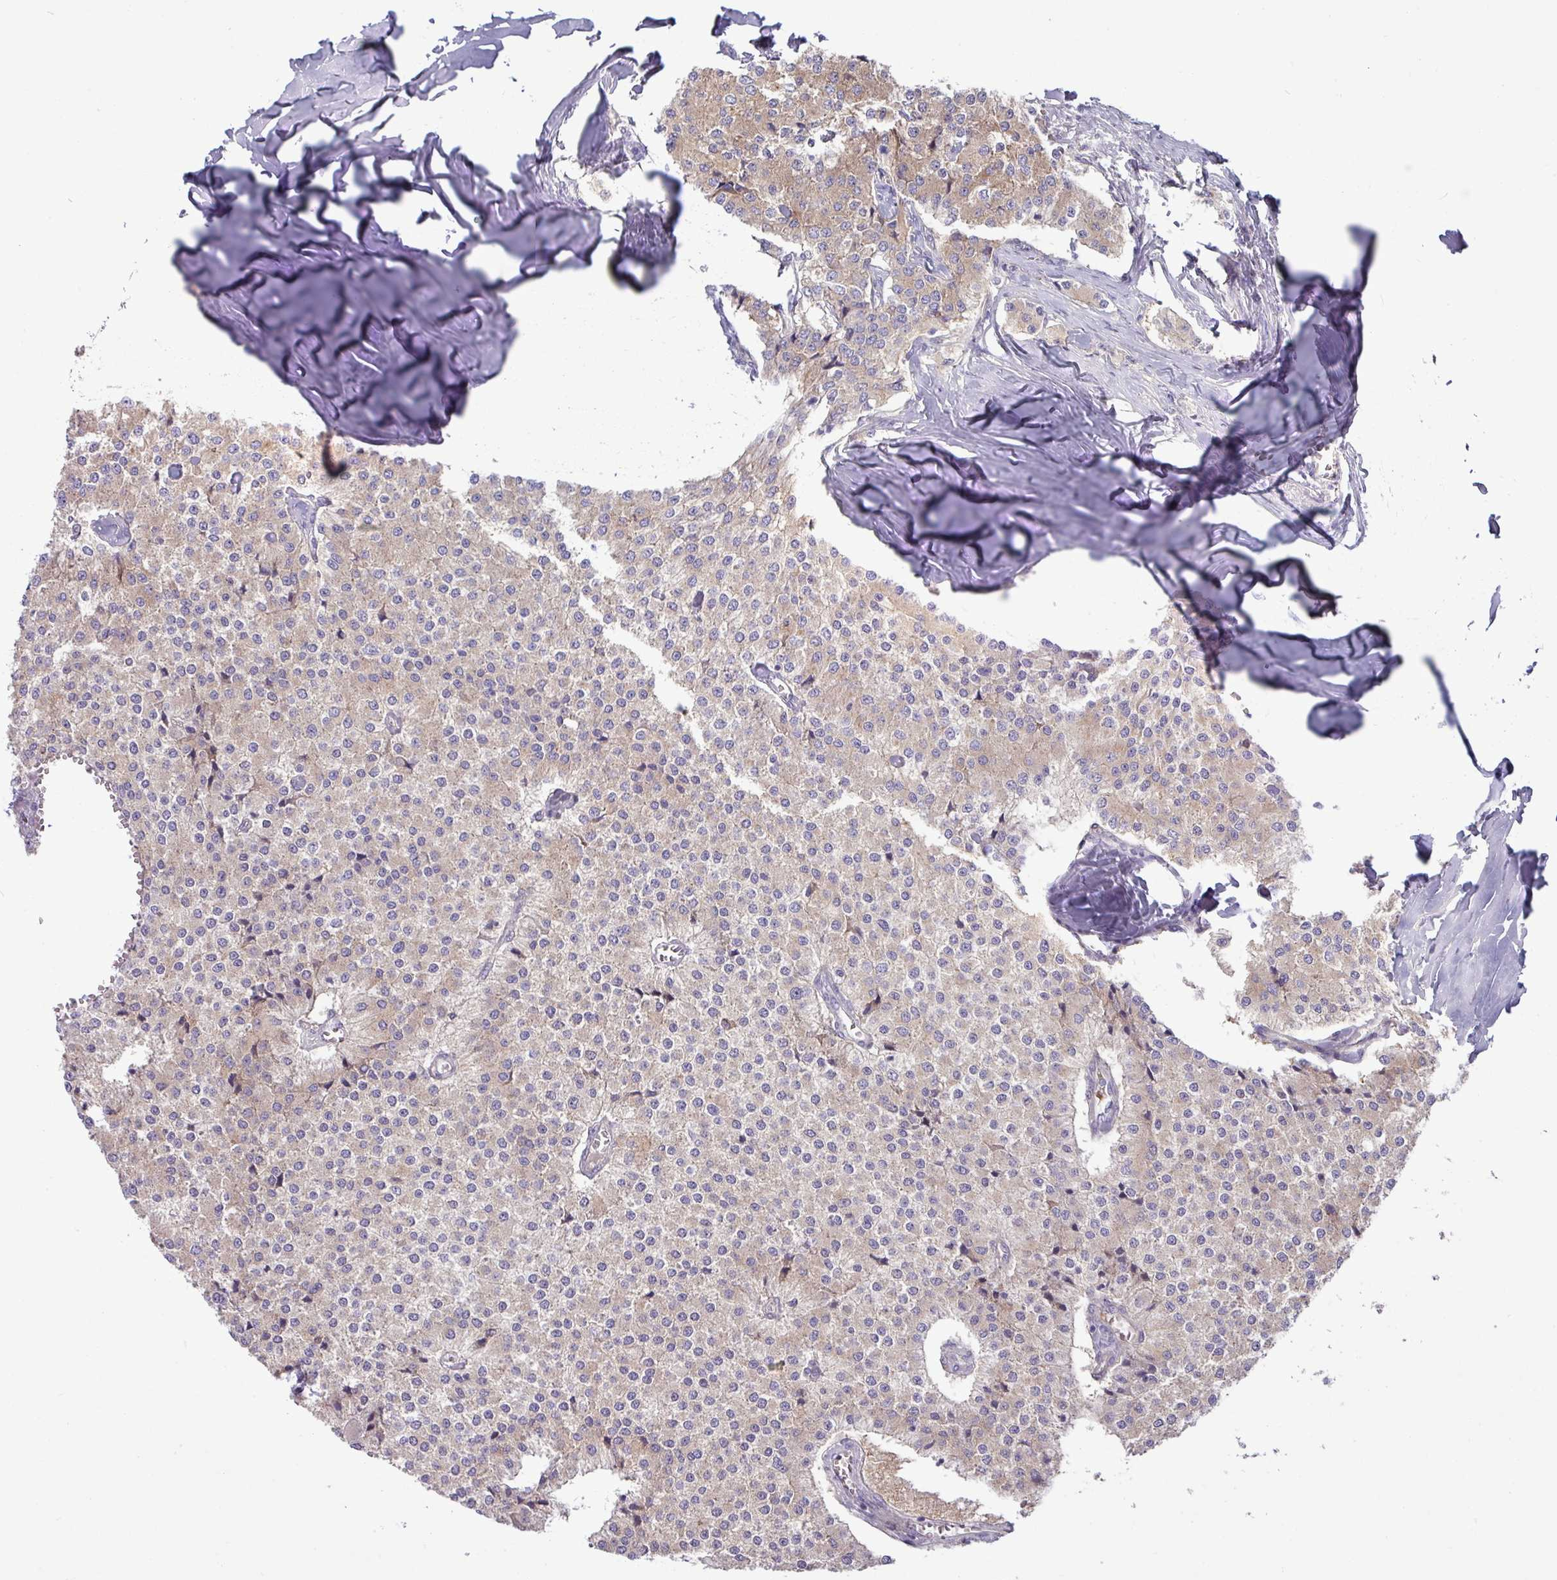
{"staining": {"intensity": "weak", "quantity": "25%-75%", "location": "cytoplasmic/membranous"}, "tissue": "carcinoid", "cell_type": "Tumor cells", "image_type": "cancer", "snomed": [{"axis": "morphology", "description": "Carcinoid, malignant, NOS"}, {"axis": "topography", "description": "Colon"}], "caption": "A photomicrograph showing weak cytoplasmic/membranous expression in approximately 25%-75% of tumor cells in carcinoid (malignant), as visualized by brown immunohistochemical staining.", "gene": "KIRREL3", "patient": {"sex": "female", "age": 52}}